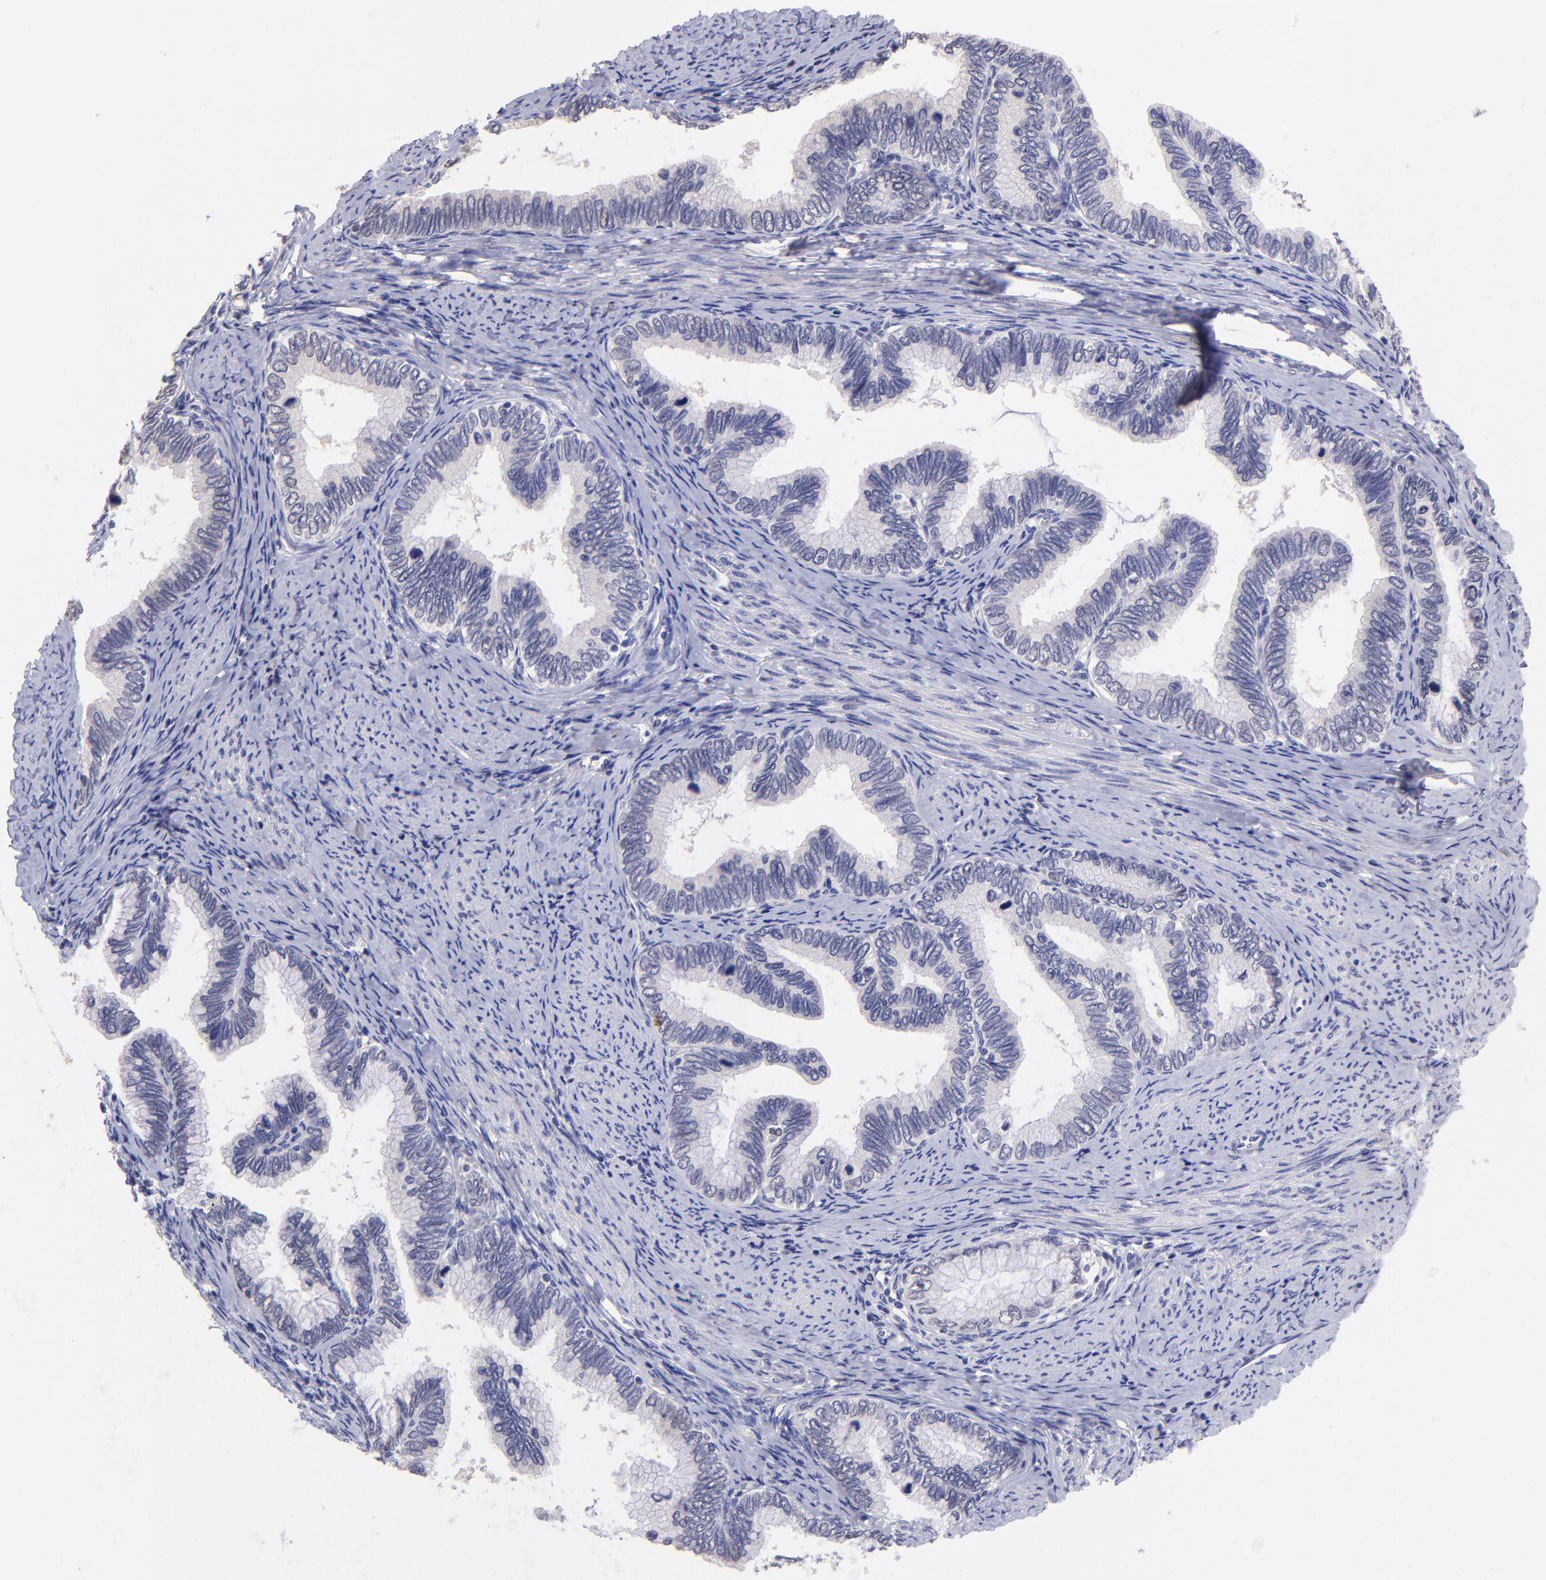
{"staining": {"intensity": "negative", "quantity": "none", "location": "none"}, "tissue": "cervical cancer", "cell_type": "Tumor cells", "image_type": "cancer", "snomed": [{"axis": "morphology", "description": "Adenocarcinoma, NOS"}, {"axis": "topography", "description": "Cervix"}], "caption": "The immunohistochemistry (IHC) micrograph has no significant staining in tumor cells of cervical cancer (adenocarcinoma) tissue.", "gene": "DNMT1", "patient": {"sex": "female", "age": 49}}